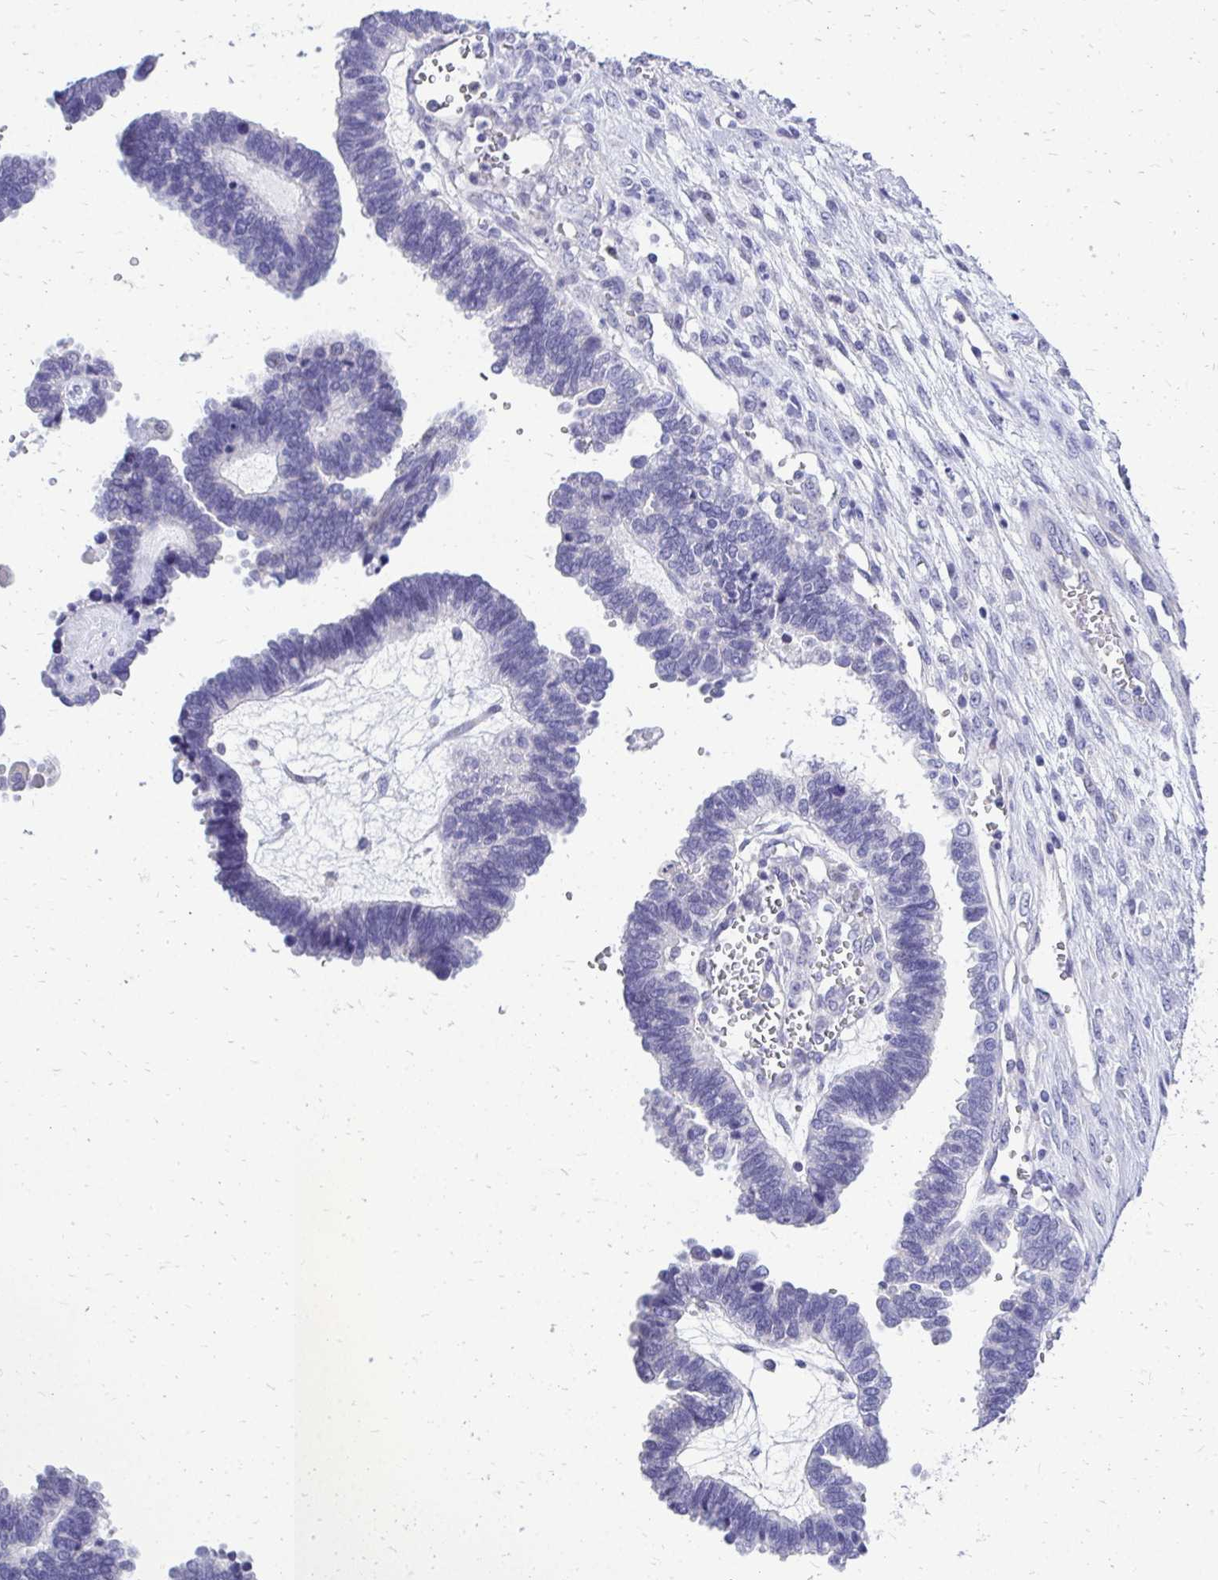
{"staining": {"intensity": "negative", "quantity": "none", "location": "none"}, "tissue": "ovarian cancer", "cell_type": "Tumor cells", "image_type": "cancer", "snomed": [{"axis": "morphology", "description": "Cystadenocarcinoma, serous, NOS"}, {"axis": "topography", "description": "Ovary"}], "caption": "There is no significant staining in tumor cells of ovarian cancer.", "gene": "ZSWIM9", "patient": {"sex": "female", "age": 51}}